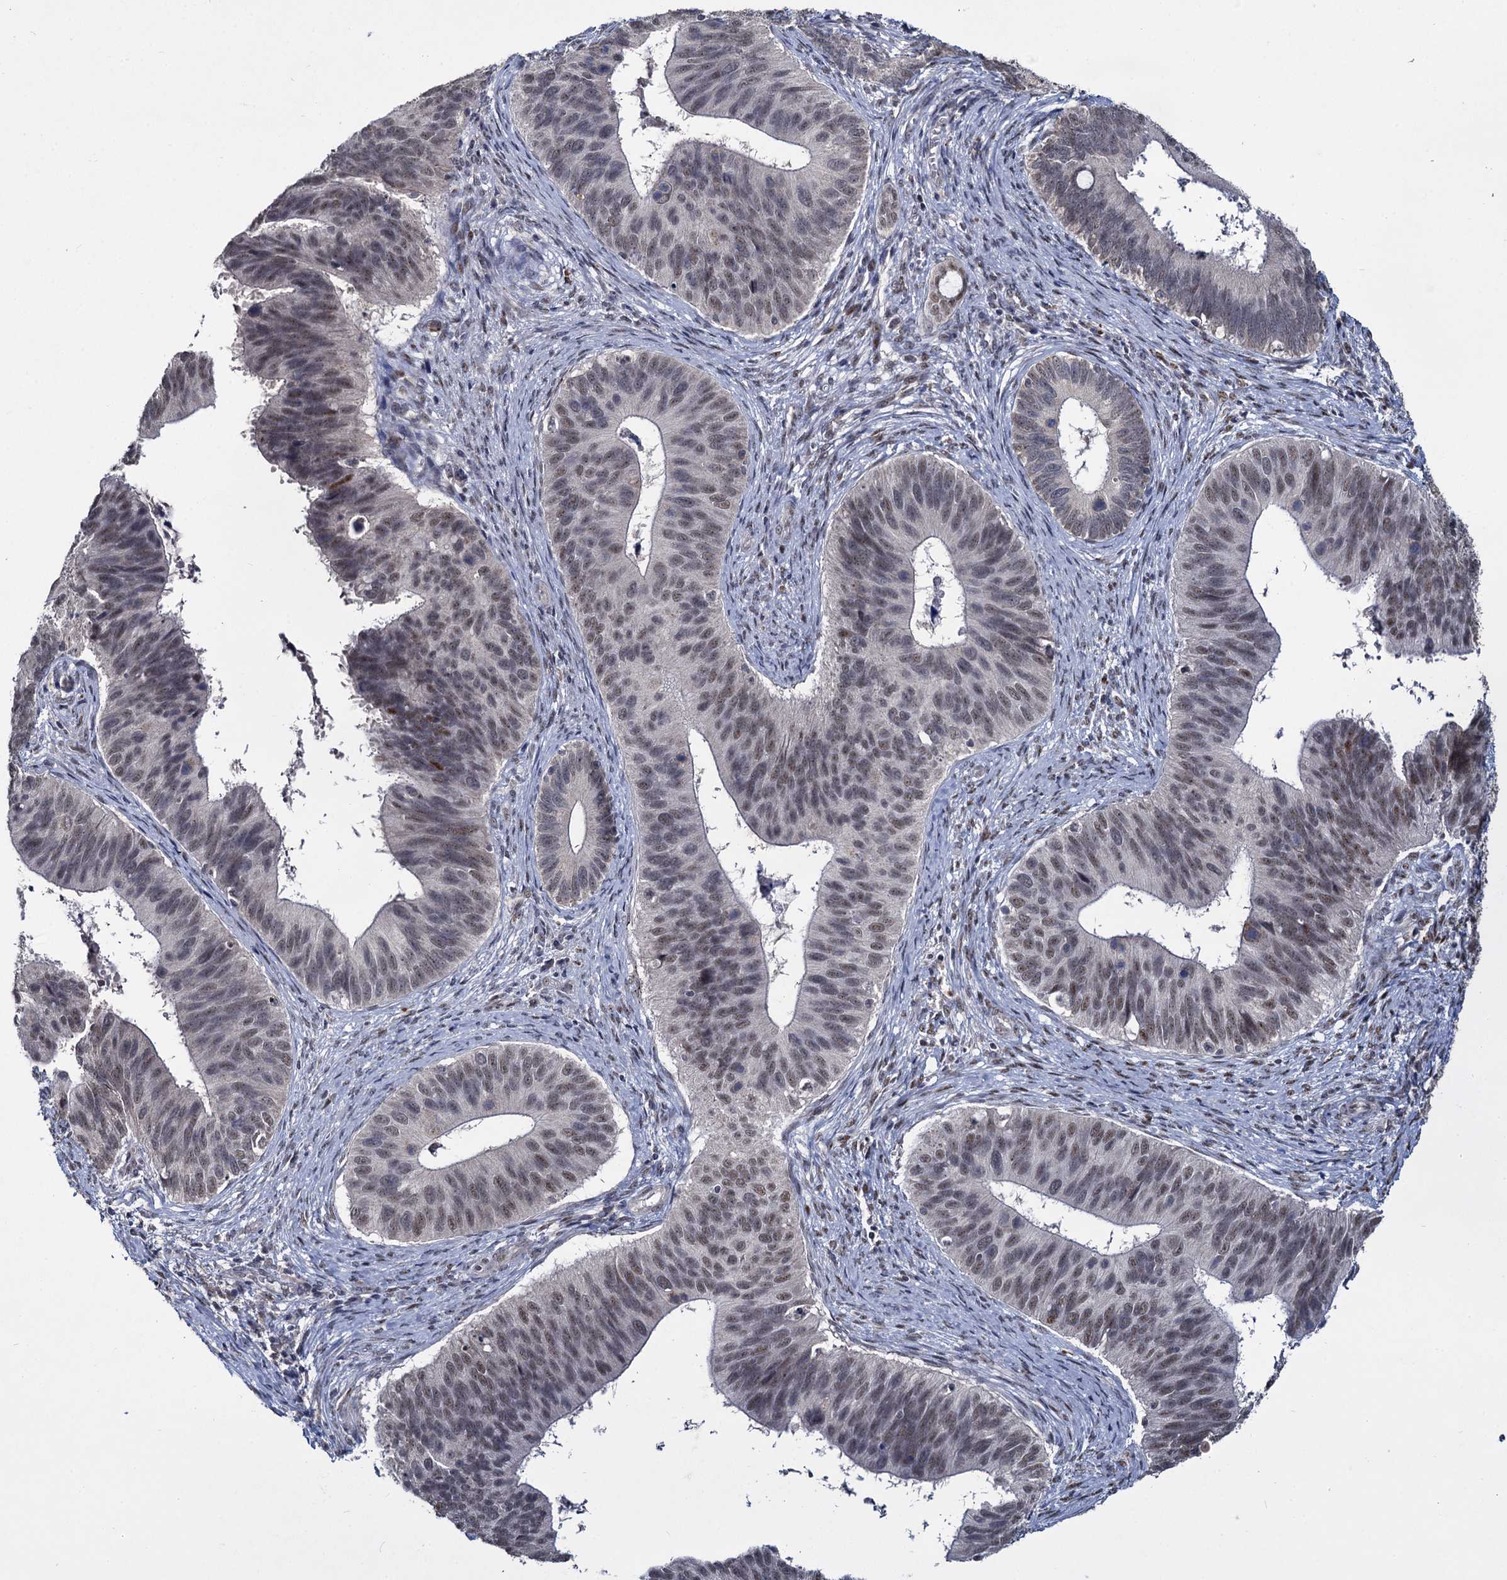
{"staining": {"intensity": "weak", "quantity": "<25%", "location": "nuclear"}, "tissue": "cervical cancer", "cell_type": "Tumor cells", "image_type": "cancer", "snomed": [{"axis": "morphology", "description": "Adenocarcinoma, NOS"}, {"axis": "topography", "description": "Cervix"}], "caption": "Histopathology image shows no significant protein expression in tumor cells of cervical cancer.", "gene": "RPUSD4", "patient": {"sex": "female", "age": 42}}